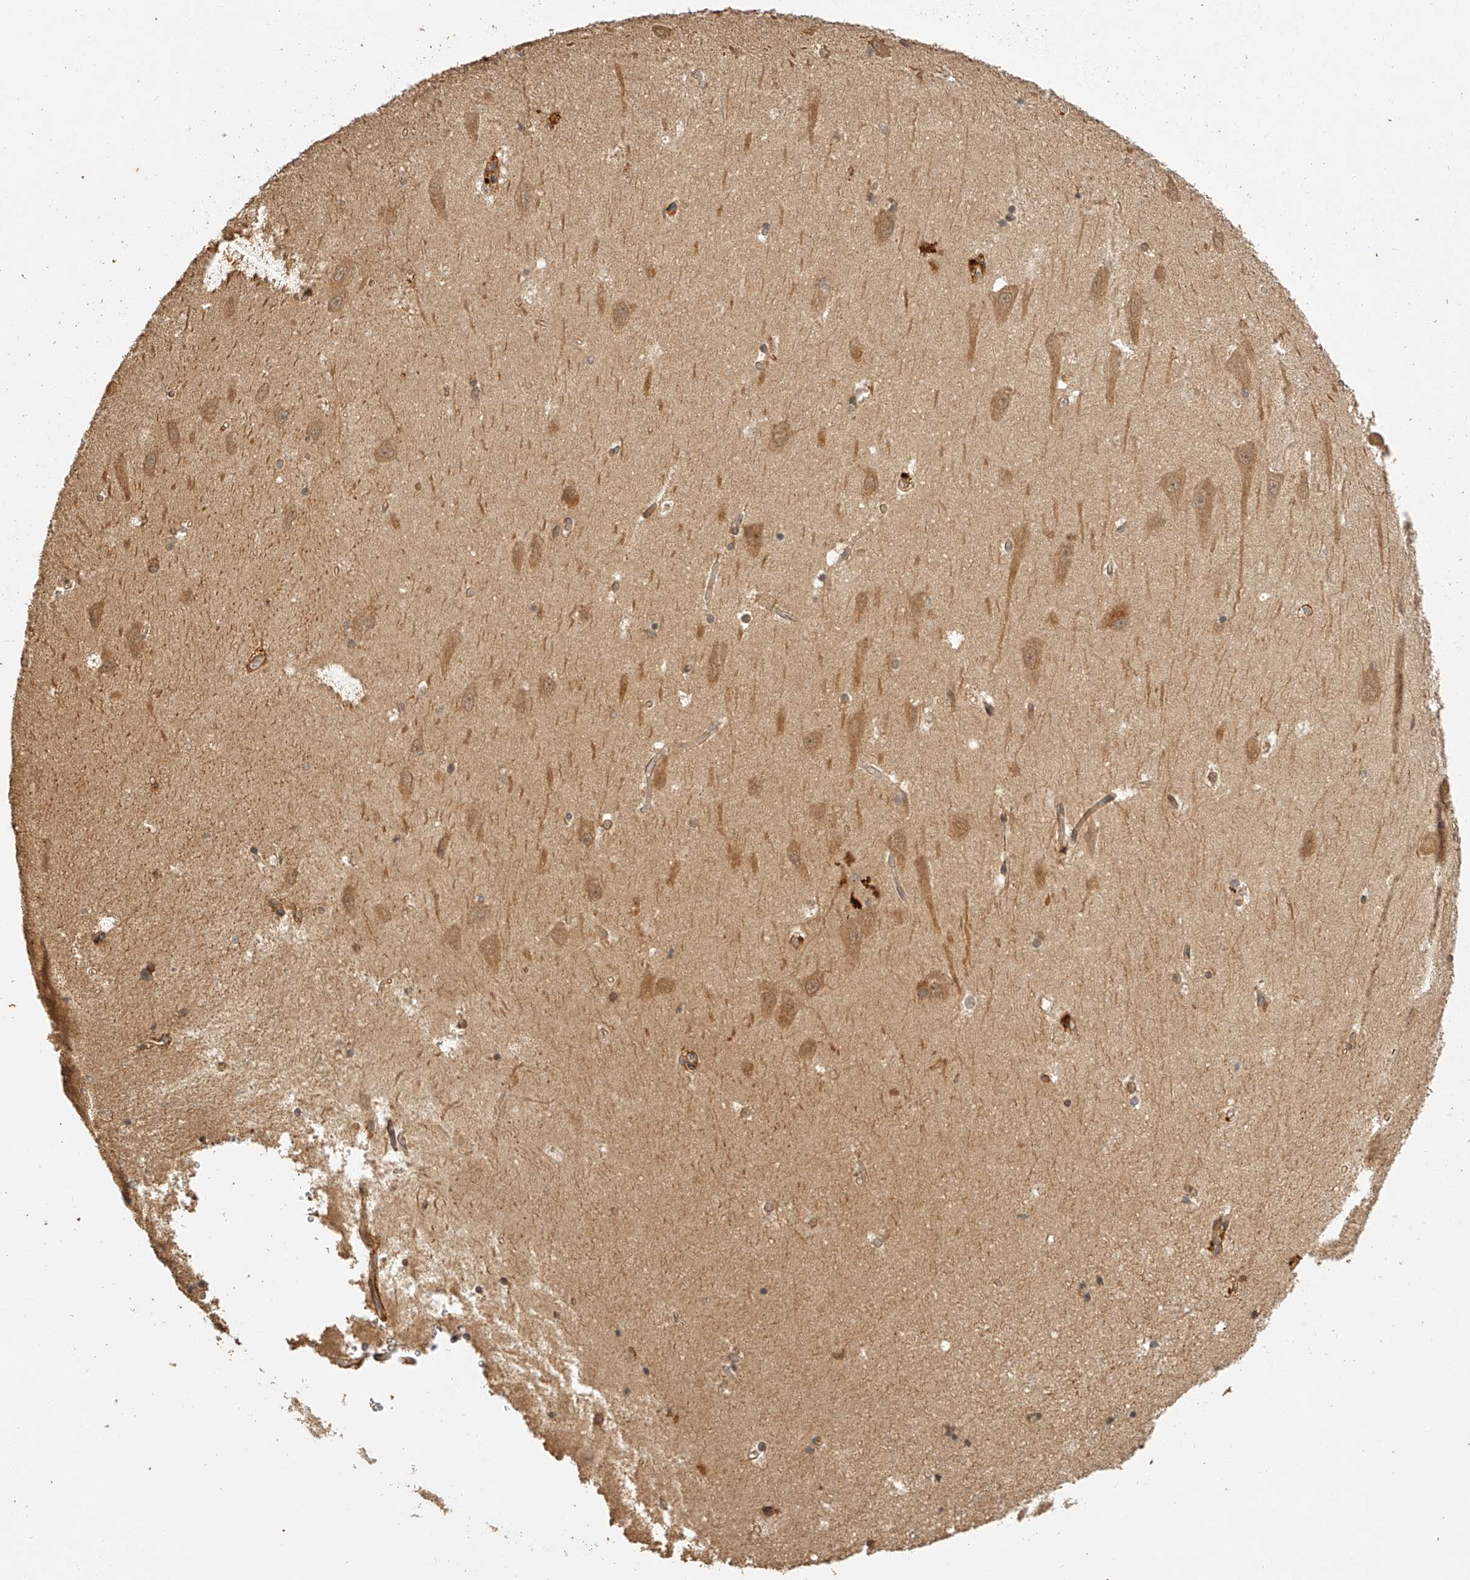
{"staining": {"intensity": "negative", "quantity": "none", "location": "none"}, "tissue": "hippocampus", "cell_type": "Glial cells", "image_type": "normal", "snomed": [{"axis": "morphology", "description": "Normal tissue, NOS"}, {"axis": "topography", "description": "Hippocampus"}], "caption": "DAB (3,3'-diaminobenzidine) immunohistochemical staining of benign human hippocampus demonstrates no significant expression in glial cells.", "gene": "BCL2L11", "patient": {"sex": "male", "age": 45}}